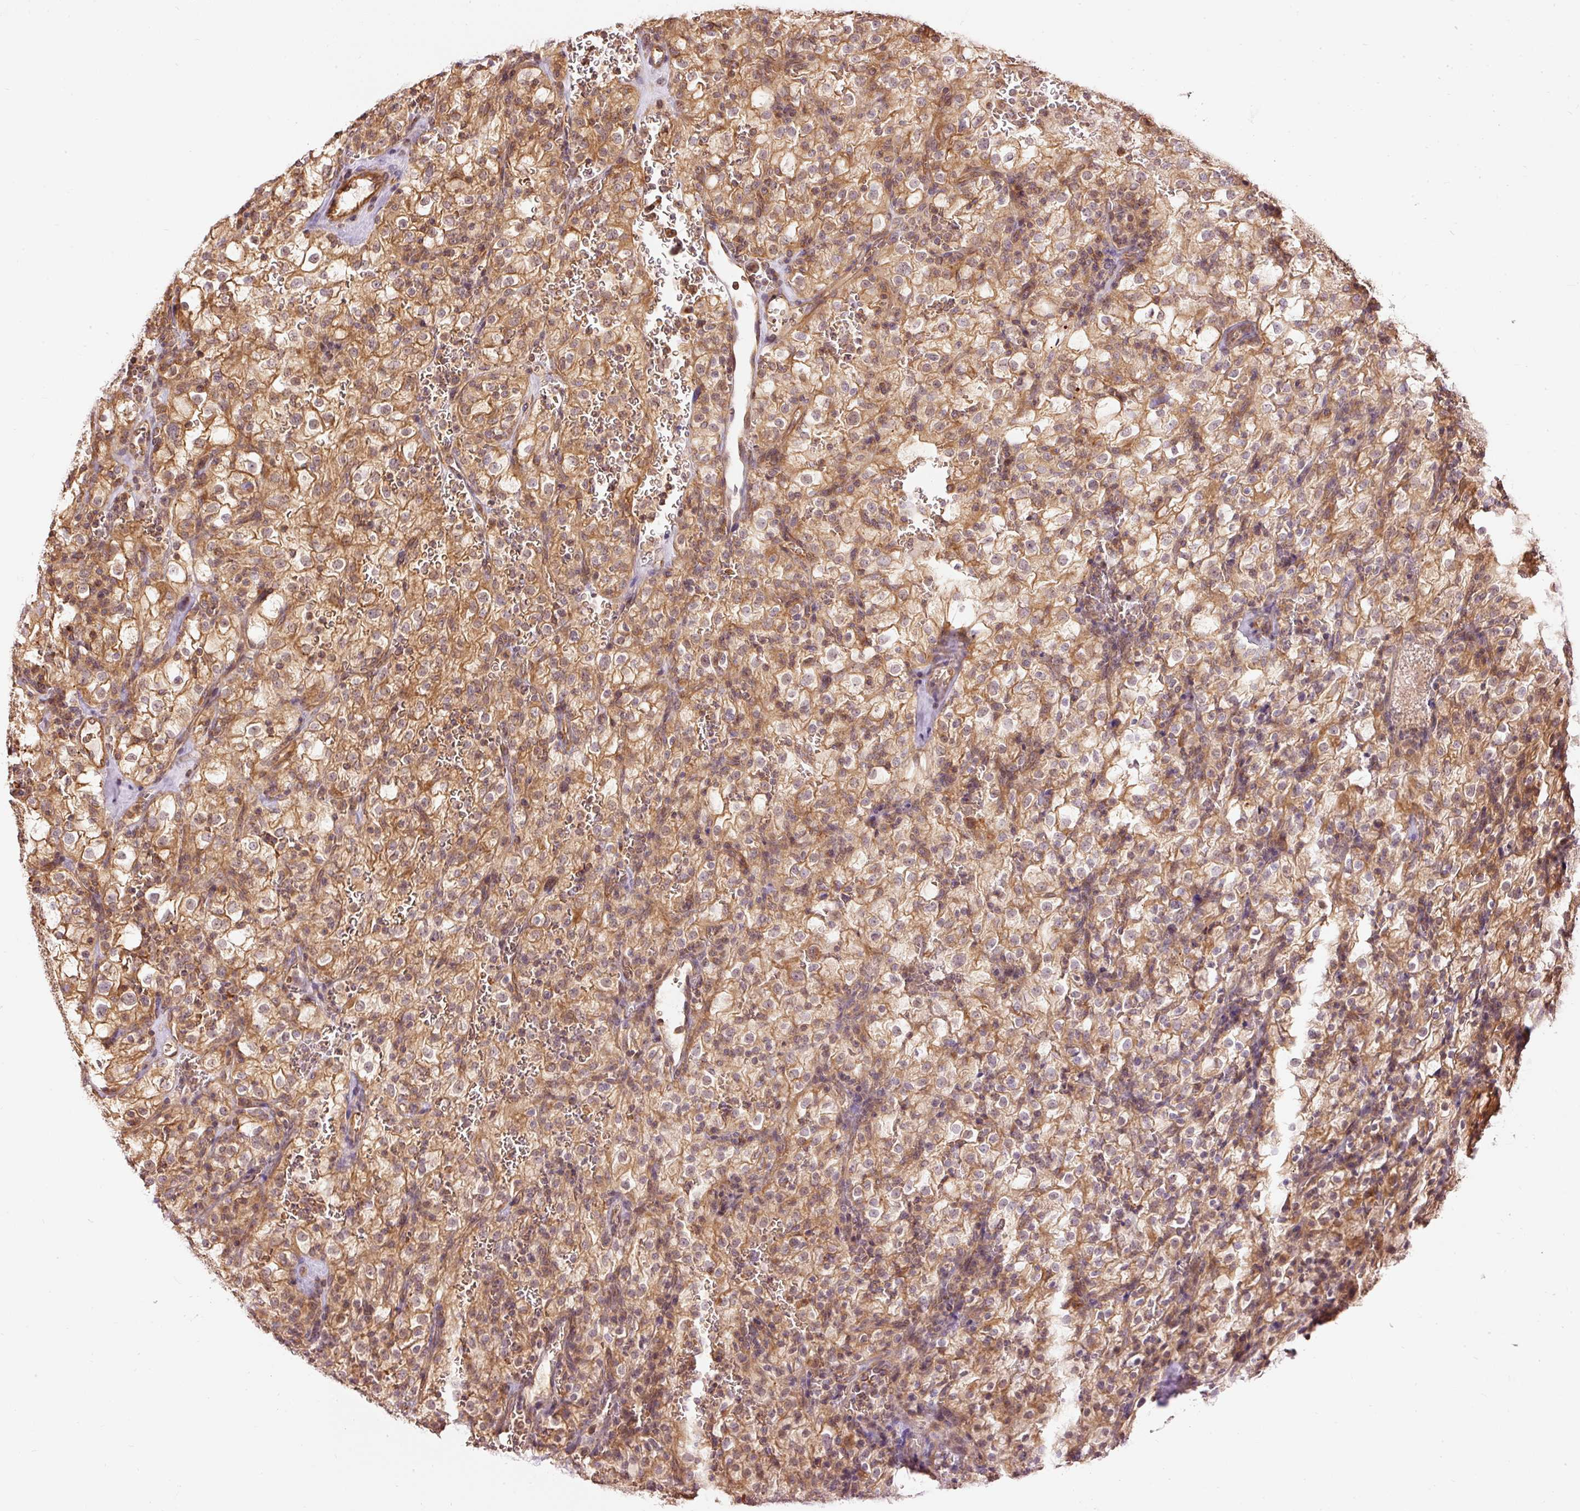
{"staining": {"intensity": "moderate", "quantity": ">75%", "location": "cytoplasmic/membranous"}, "tissue": "renal cancer", "cell_type": "Tumor cells", "image_type": "cancer", "snomed": [{"axis": "morphology", "description": "Adenocarcinoma, NOS"}, {"axis": "topography", "description": "Kidney"}], "caption": "Immunohistochemical staining of human renal adenocarcinoma shows medium levels of moderate cytoplasmic/membranous protein staining in about >75% of tumor cells. Nuclei are stained in blue.", "gene": "ADCY4", "patient": {"sex": "female", "age": 74}}